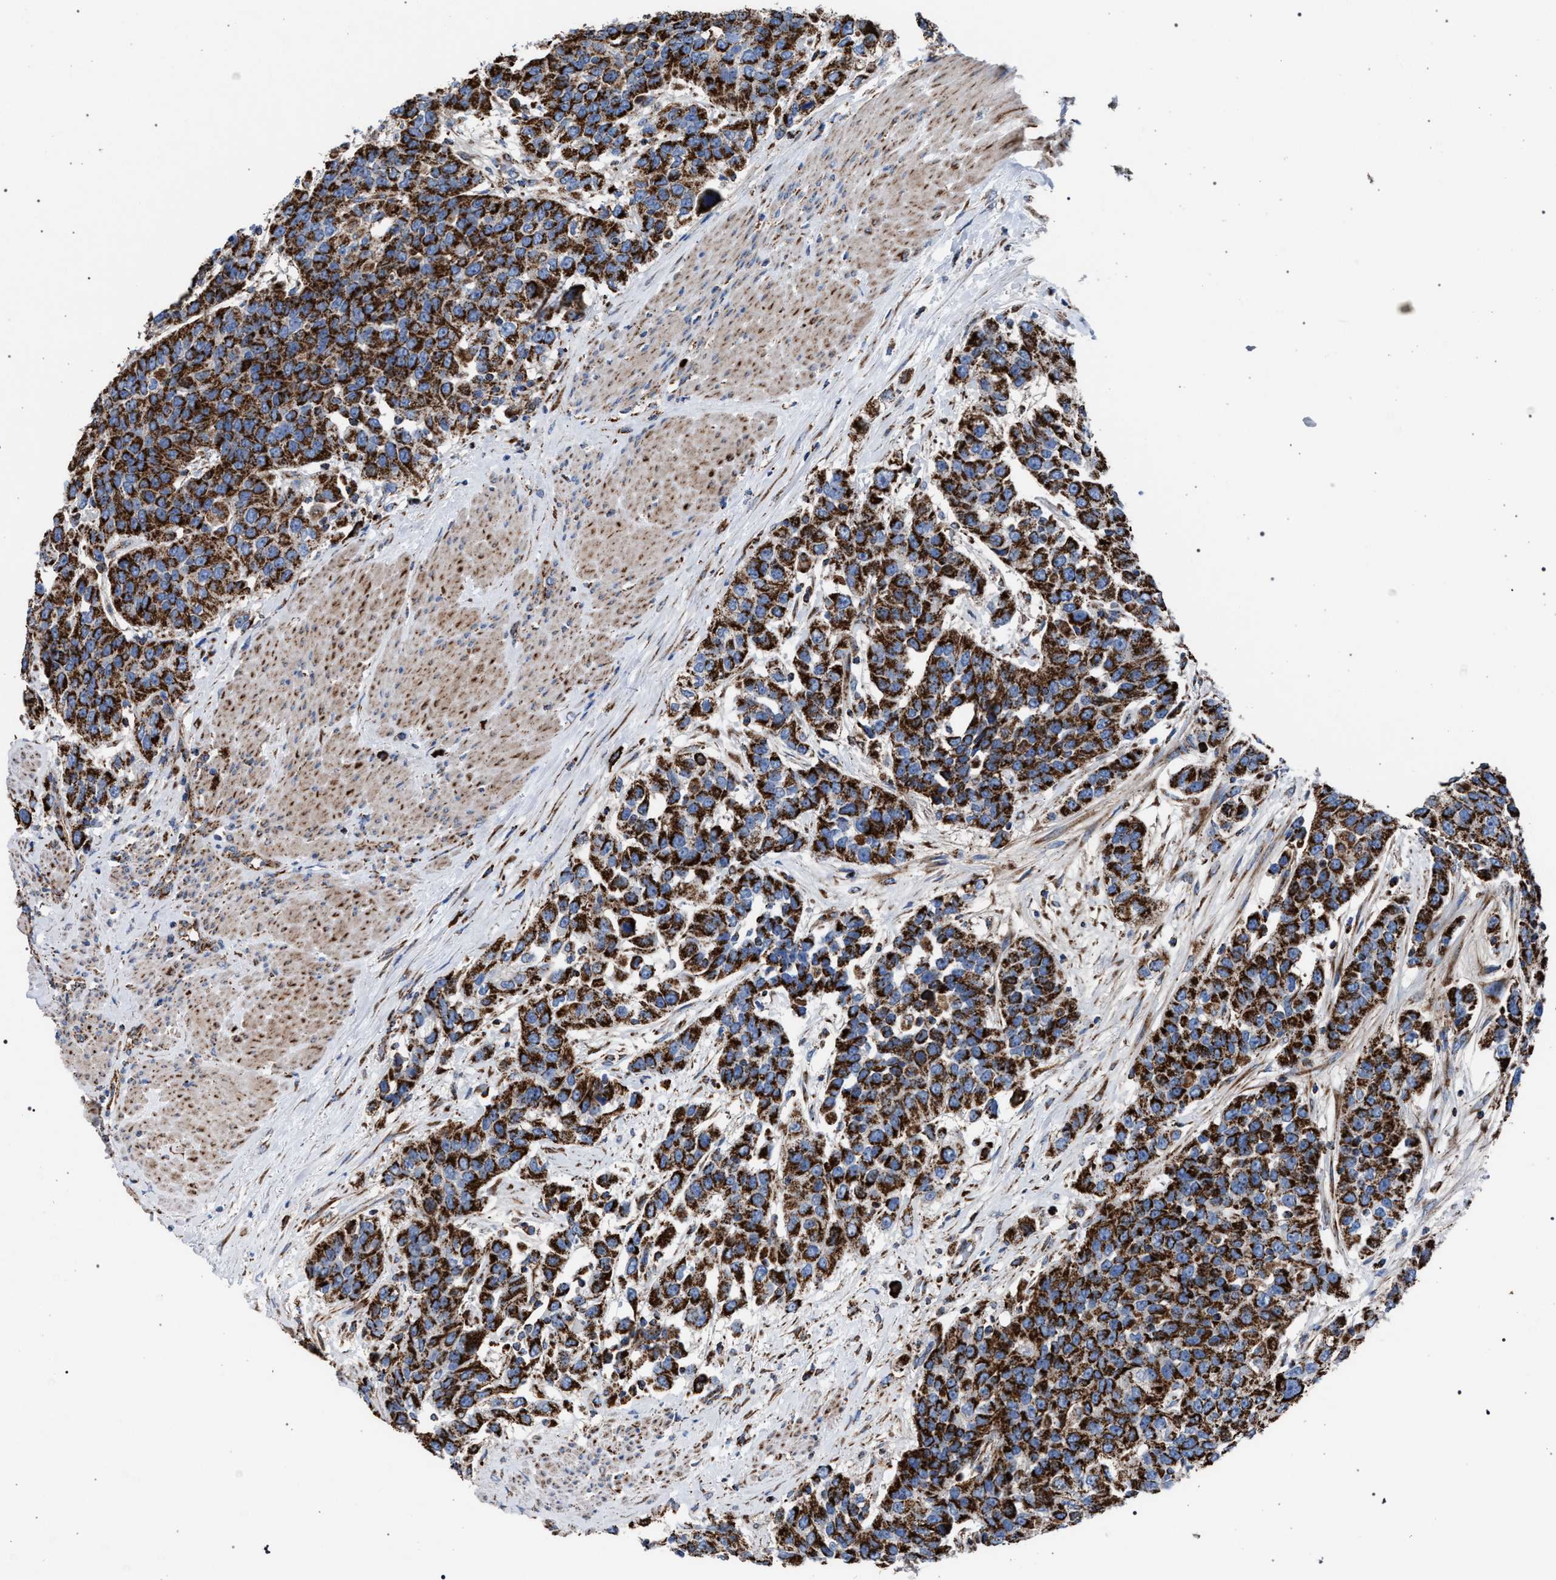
{"staining": {"intensity": "strong", "quantity": ">75%", "location": "cytoplasmic/membranous"}, "tissue": "urothelial cancer", "cell_type": "Tumor cells", "image_type": "cancer", "snomed": [{"axis": "morphology", "description": "Urothelial carcinoma, High grade"}, {"axis": "topography", "description": "Urinary bladder"}], "caption": "The histopathology image demonstrates immunohistochemical staining of urothelial carcinoma (high-grade). There is strong cytoplasmic/membranous staining is appreciated in about >75% of tumor cells. (DAB (3,3'-diaminobenzidine) IHC with brightfield microscopy, high magnification).", "gene": "VPS13A", "patient": {"sex": "female", "age": 80}}